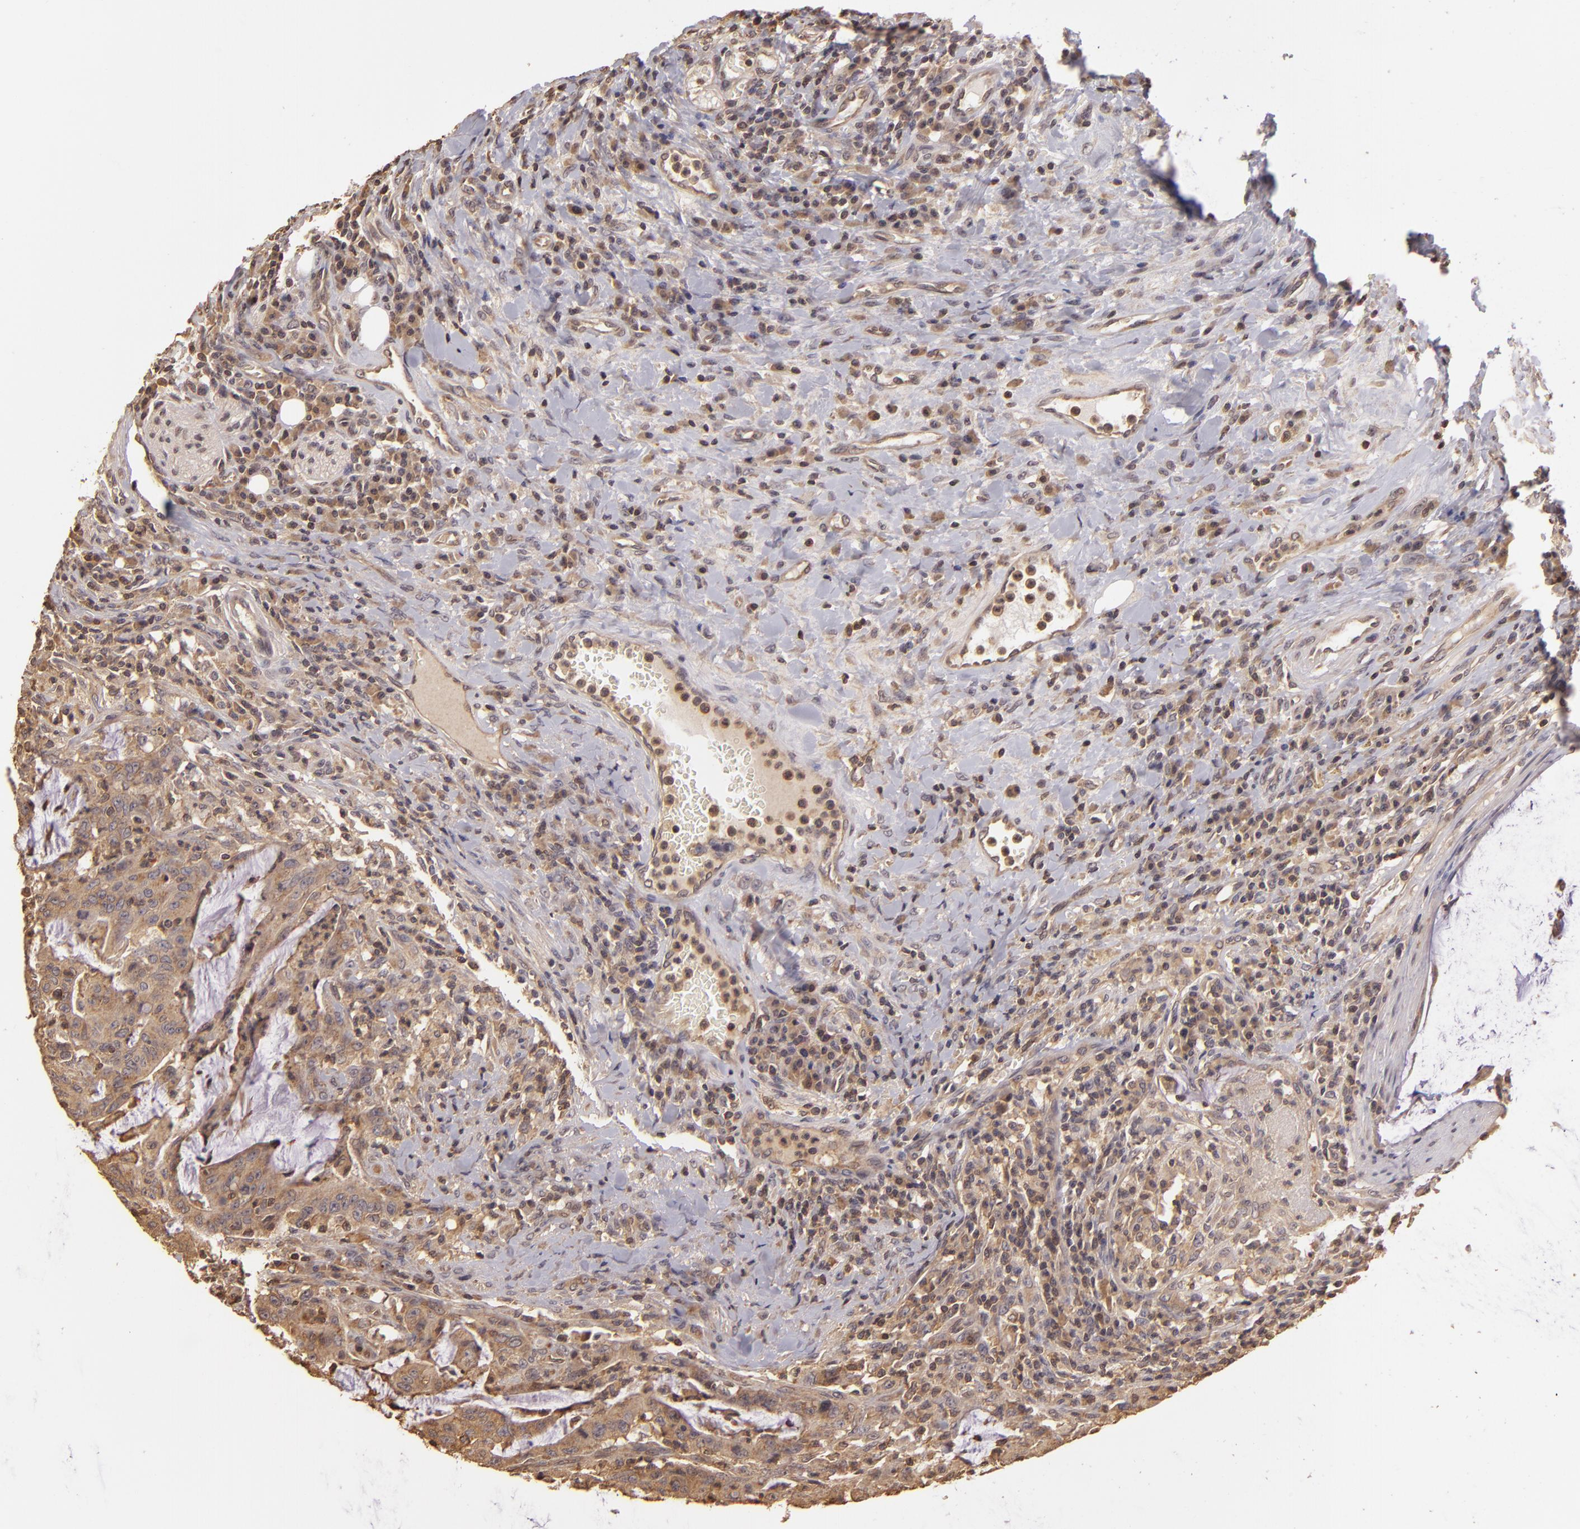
{"staining": {"intensity": "weak", "quantity": ">75%", "location": "cytoplasmic/membranous"}, "tissue": "colorectal cancer", "cell_type": "Tumor cells", "image_type": "cancer", "snomed": [{"axis": "morphology", "description": "Adenocarcinoma, NOS"}, {"axis": "topography", "description": "Colon"}], "caption": "This is an image of immunohistochemistry (IHC) staining of colorectal cancer (adenocarcinoma), which shows weak expression in the cytoplasmic/membranous of tumor cells.", "gene": "ARPC2", "patient": {"sex": "male", "age": 54}}